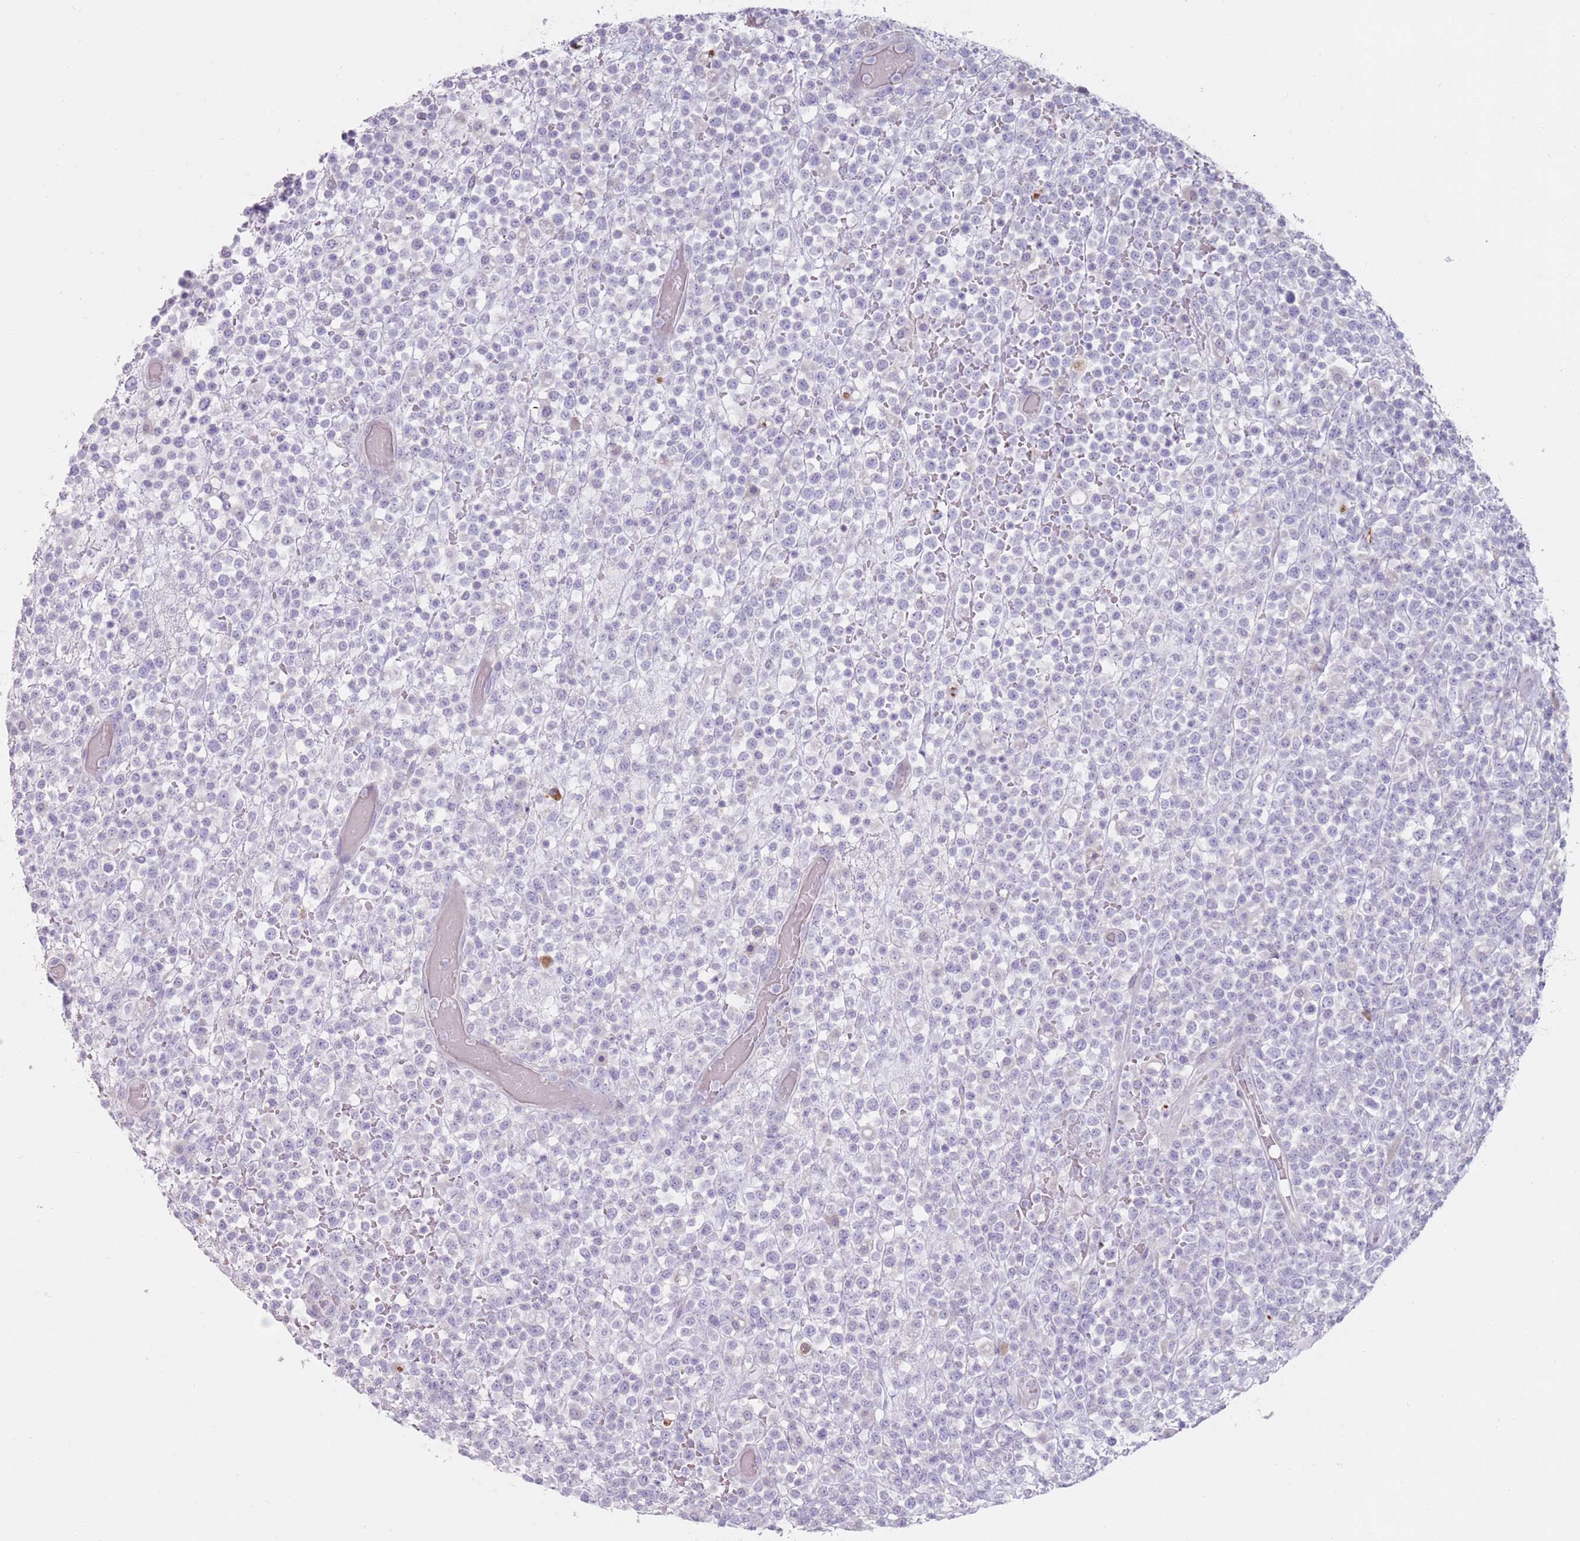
{"staining": {"intensity": "negative", "quantity": "none", "location": "none"}, "tissue": "lymphoma", "cell_type": "Tumor cells", "image_type": "cancer", "snomed": [{"axis": "morphology", "description": "Malignant lymphoma, non-Hodgkin's type, High grade"}, {"axis": "topography", "description": "Colon"}], "caption": "The histopathology image shows no significant expression in tumor cells of malignant lymphoma, non-Hodgkin's type (high-grade).", "gene": "DXO", "patient": {"sex": "female", "age": 53}}